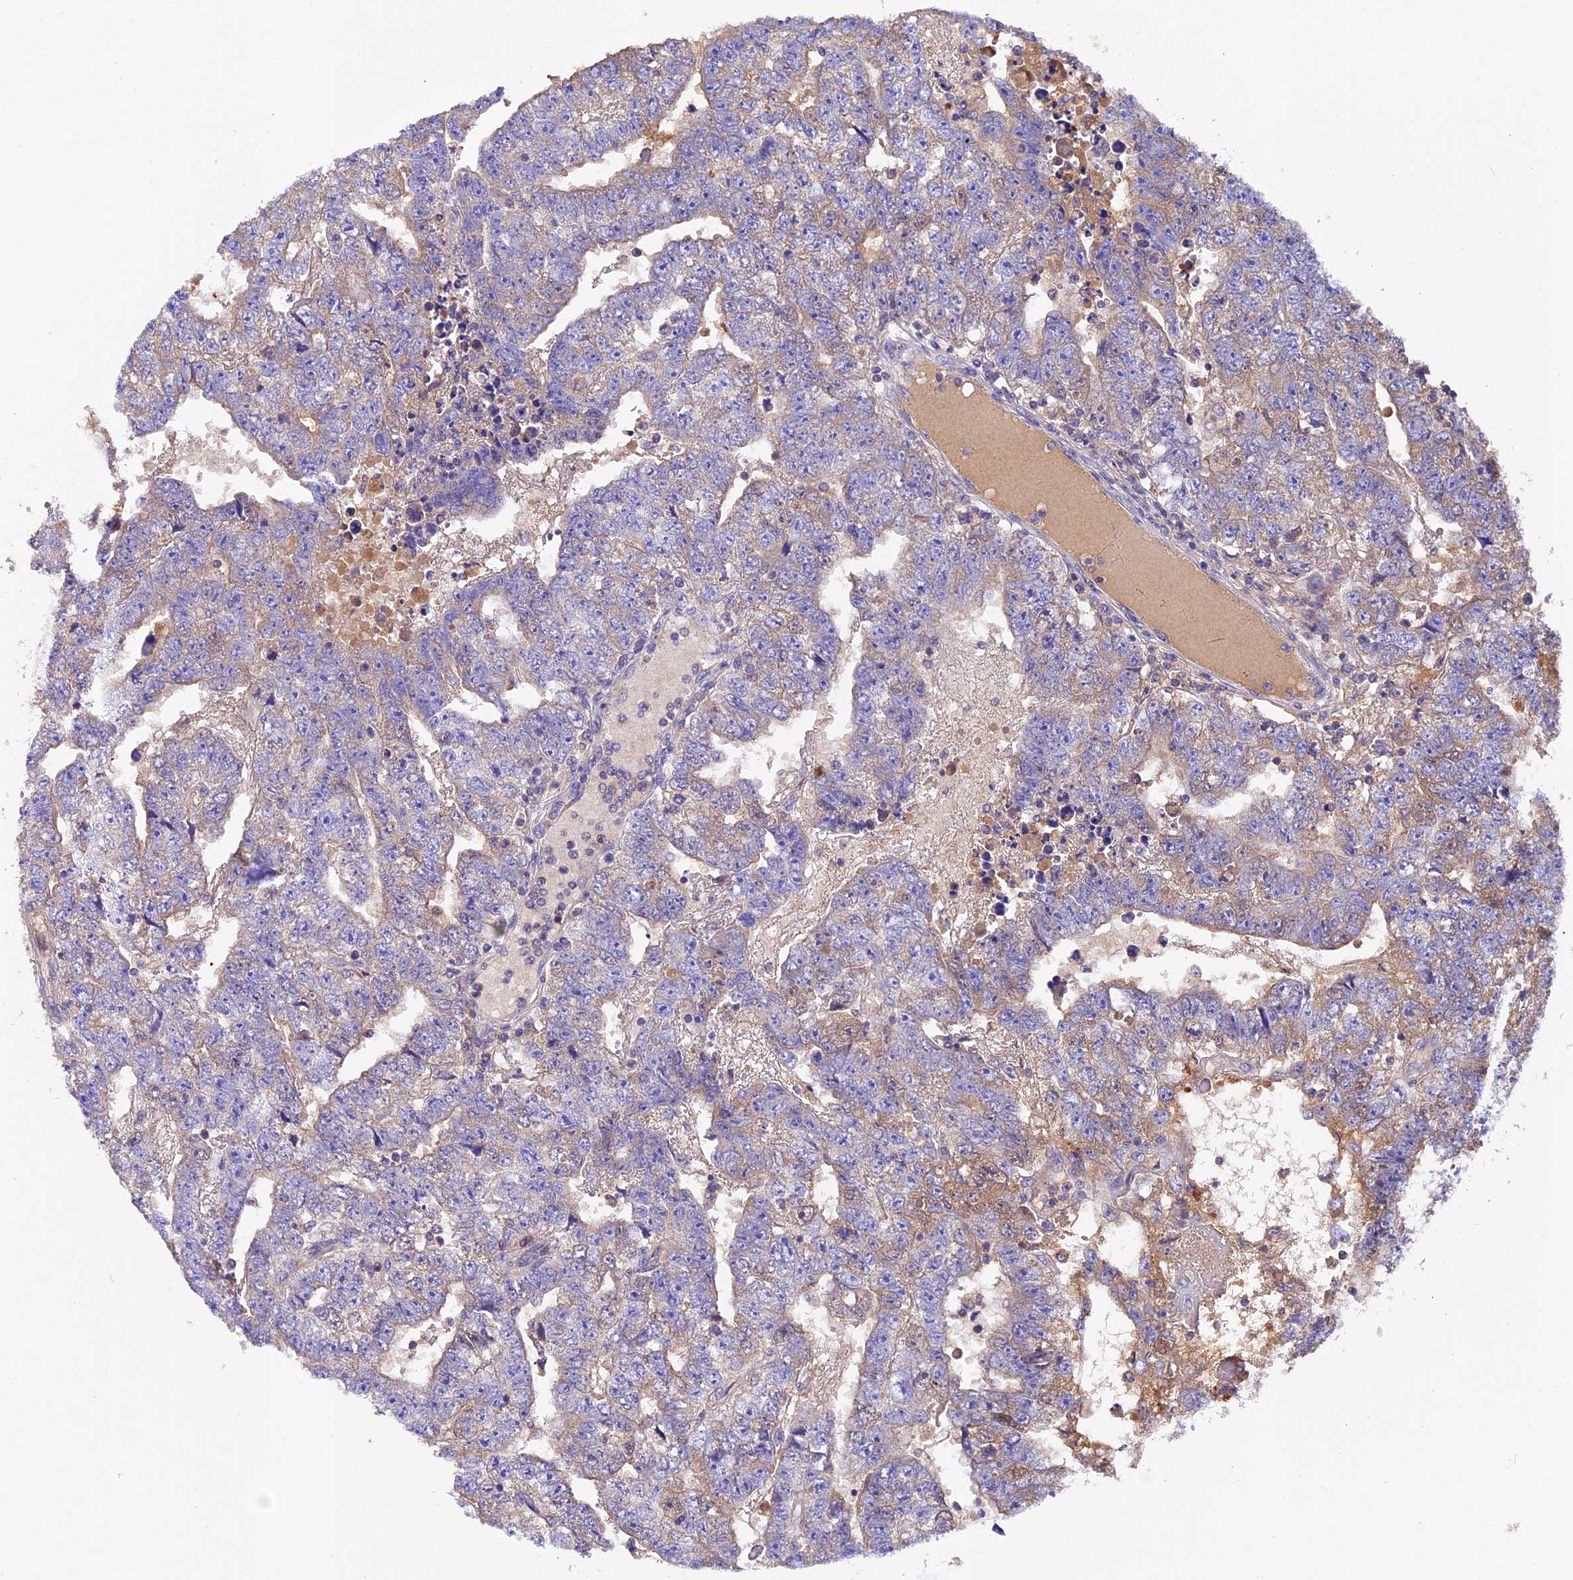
{"staining": {"intensity": "weak", "quantity": "<25%", "location": "cytoplasmic/membranous"}, "tissue": "testis cancer", "cell_type": "Tumor cells", "image_type": "cancer", "snomed": [{"axis": "morphology", "description": "Carcinoma, Embryonal, NOS"}, {"axis": "topography", "description": "Testis"}], "caption": "This is an IHC histopathology image of human testis cancer. There is no positivity in tumor cells.", "gene": "SIX5", "patient": {"sex": "male", "age": 25}}